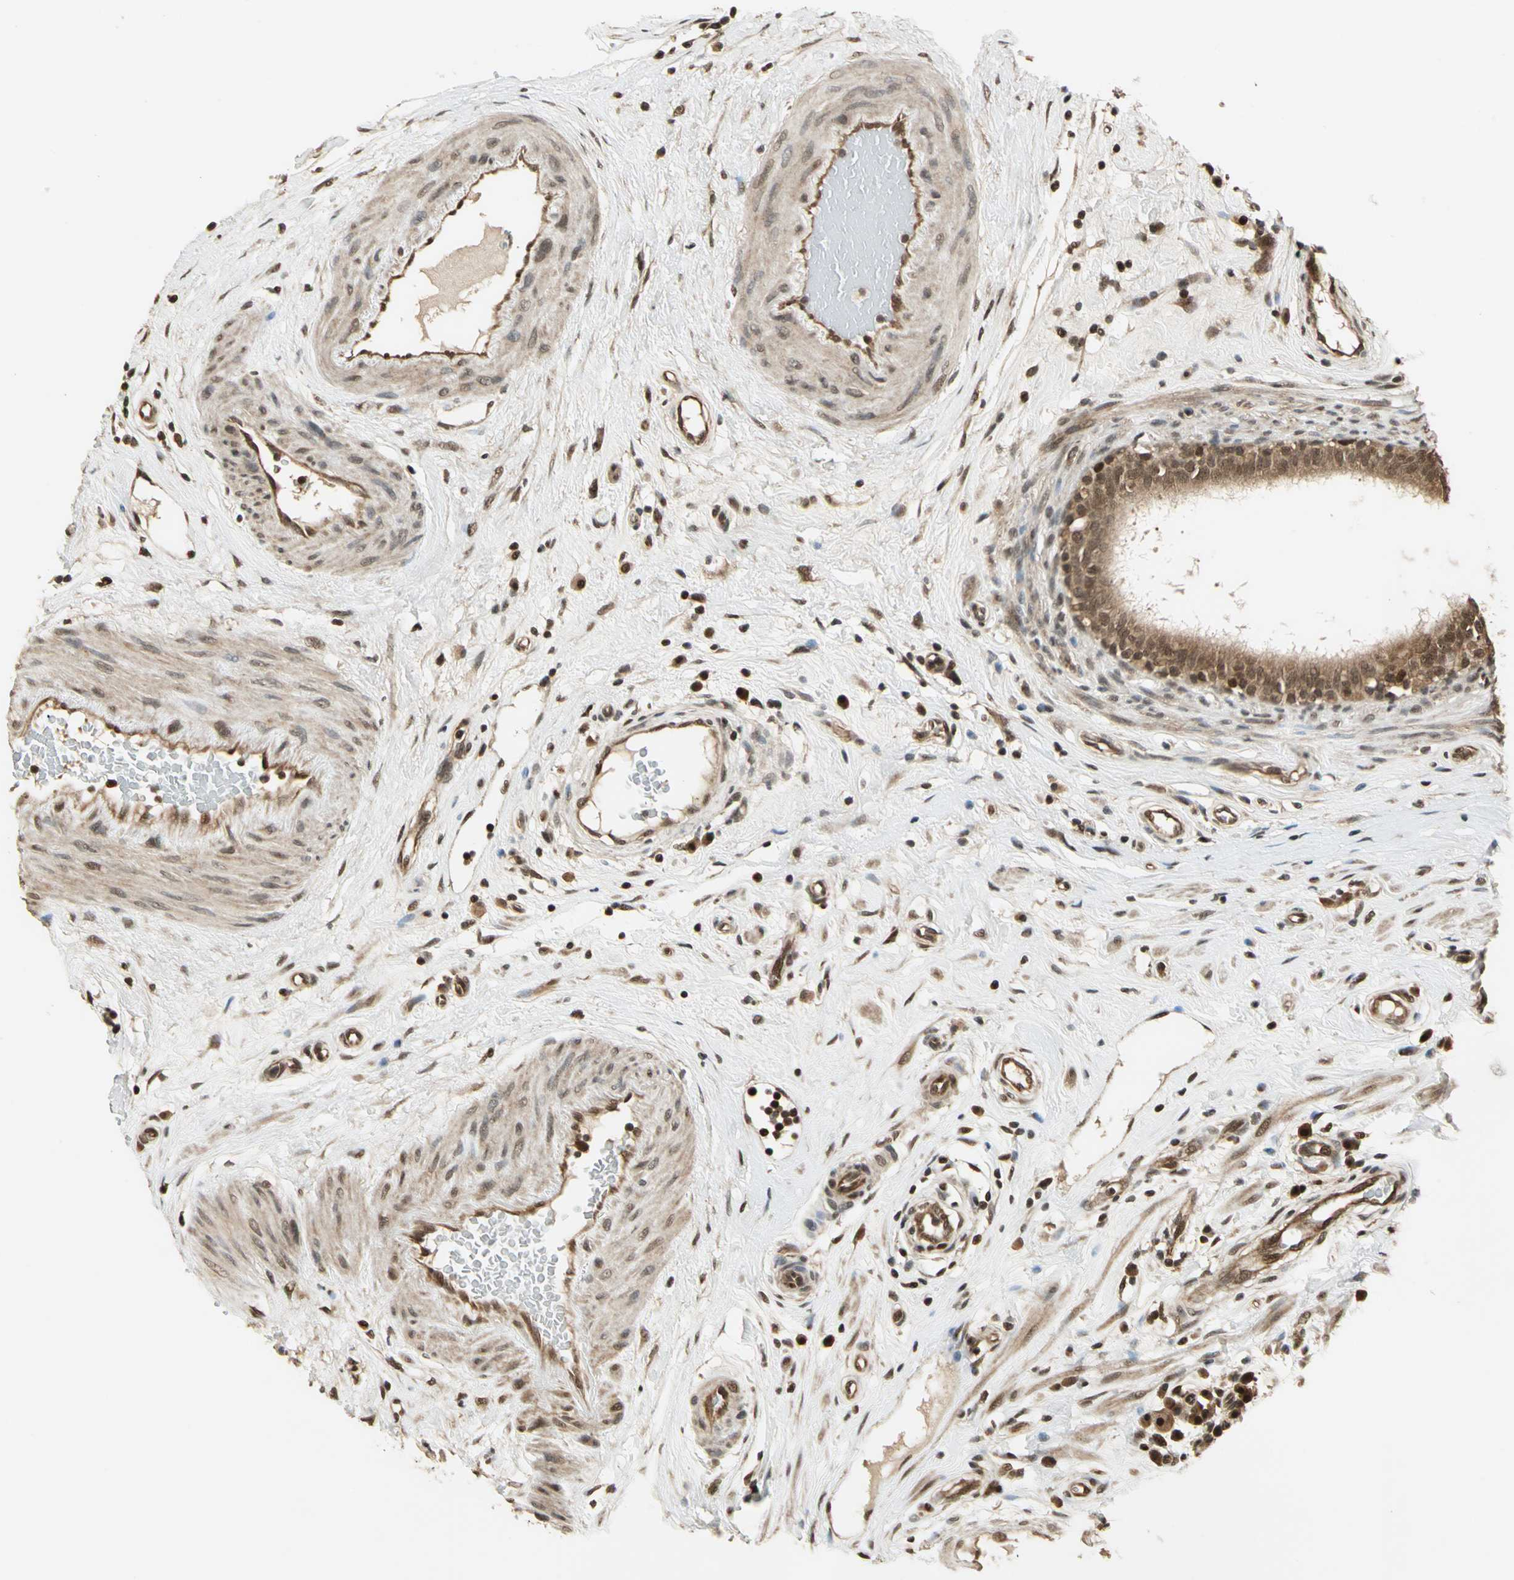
{"staining": {"intensity": "moderate", "quantity": ">75%", "location": "cytoplasmic/membranous,nuclear"}, "tissue": "epididymis", "cell_type": "Glandular cells", "image_type": "normal", "snomed": [{"axis": "morphology", "description": "Normal tissue, NOS"}, {"axis": "morphology", "description": "Inflammation, NOS"}, {"axis": "topography", "description": "Epididymis"}], "caption": "Glandular cells reveal medium levels of moderate cytoplasmic/membranous,nuclear positivity in about >75% of cells in normal epididymis. Using DAB (3,3'-diaminobenzidine) (brown) and hematoxylin (blue) stains, captured at high magnification using brightfield microscopy.", "gene": "PSMC3", "patient": {"sex": "male", "age": 84}}